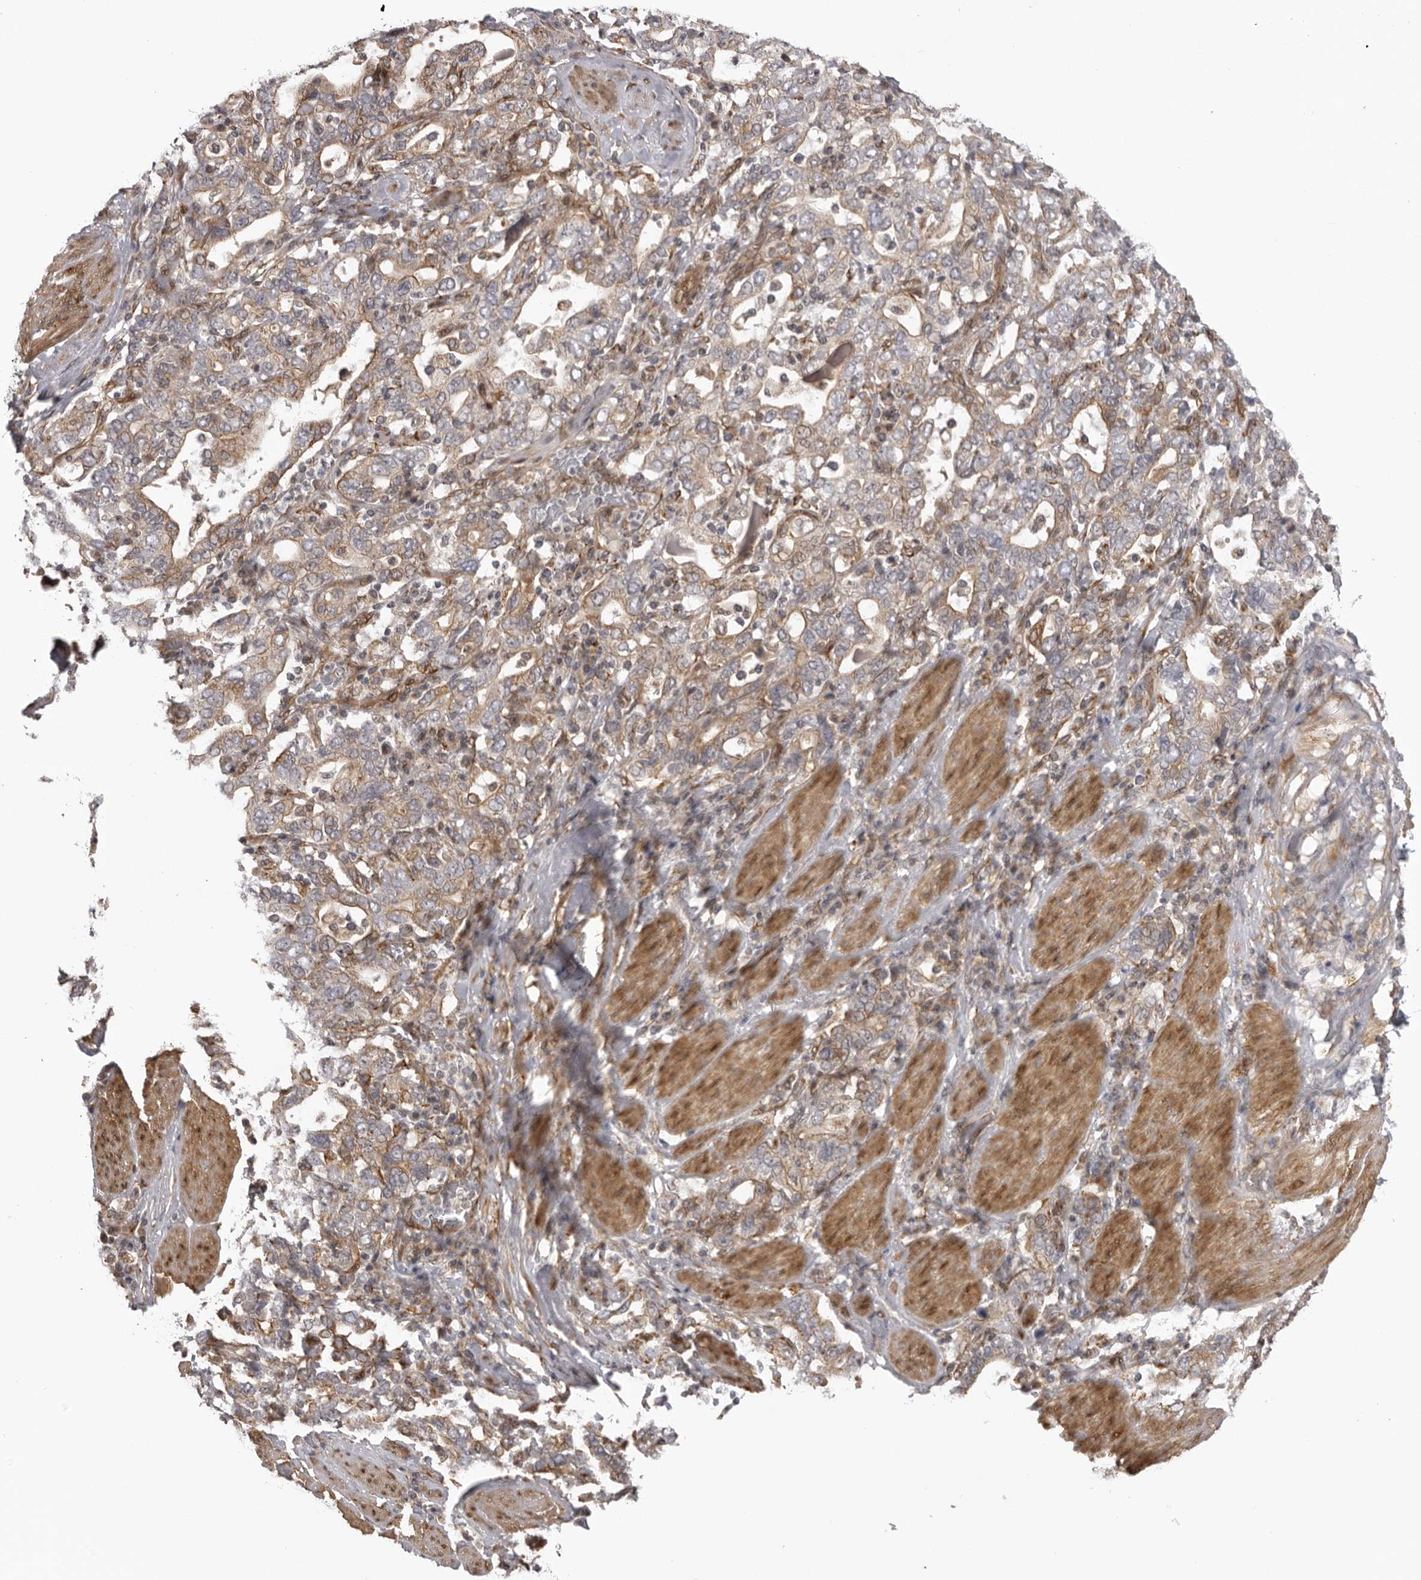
{"staining": {"intensity": "weak", "quantity": ">75%", "location": "cytoplasmic/membranous"}, "tissue": "stomach cancer", "cell_type": "Tumor cells", "image_type": "cancer", "snomed": [{"axis": "morphology", "description": "Adenocarcinoma, NOS"}, {"axis": "topography", "description": "Stomach, upper"}], "caption": "Weak cytoplasmic/membranous staining is appreciated in approximately >75% of tumor cells in adenocarcinoma (stomach).", "gene": "DNAH14", "patient": {"sex": "male", "age": 62}}